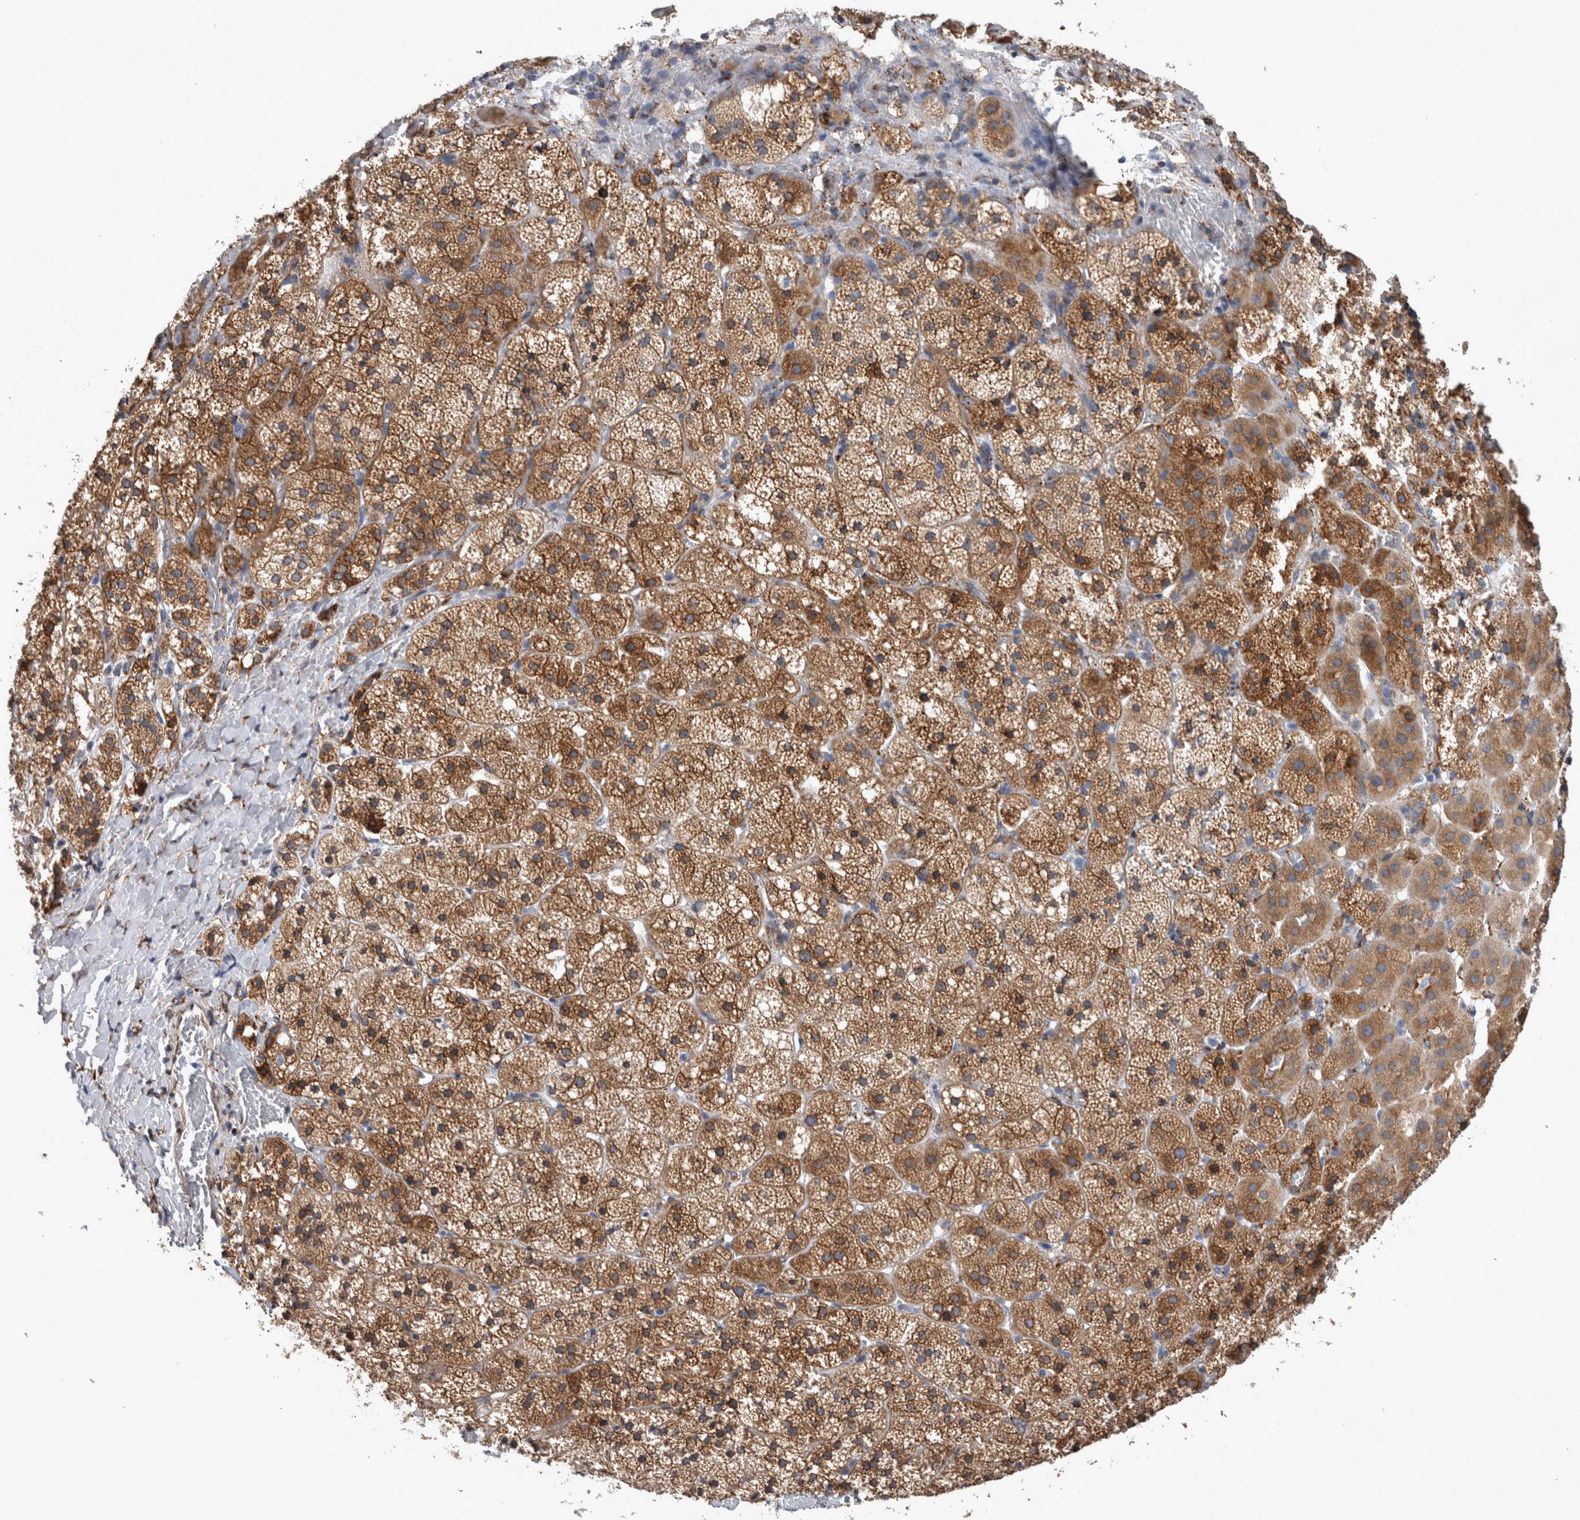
{"staining": {"intensity": "strong", "quantity": ">75%", "location": "cytoplasmic/membranous"}, "tissue": "adrenal gland", "cell_type": "Glandular cells", "image_type": "normal", "snomed": [{"axis": "morphology", "description": "Normal tissue, NOS"}, {"axis": "topography", "description": "Adrenal gland"}], "caption": "Adrenal gland stained with immunohistochemistry (IHC) displays strong cytoplasmic/membranous positivity in about >75% of glandular cells.", "gene": "FHIP2B", "patient": {"sex": "female", "age": 44}}